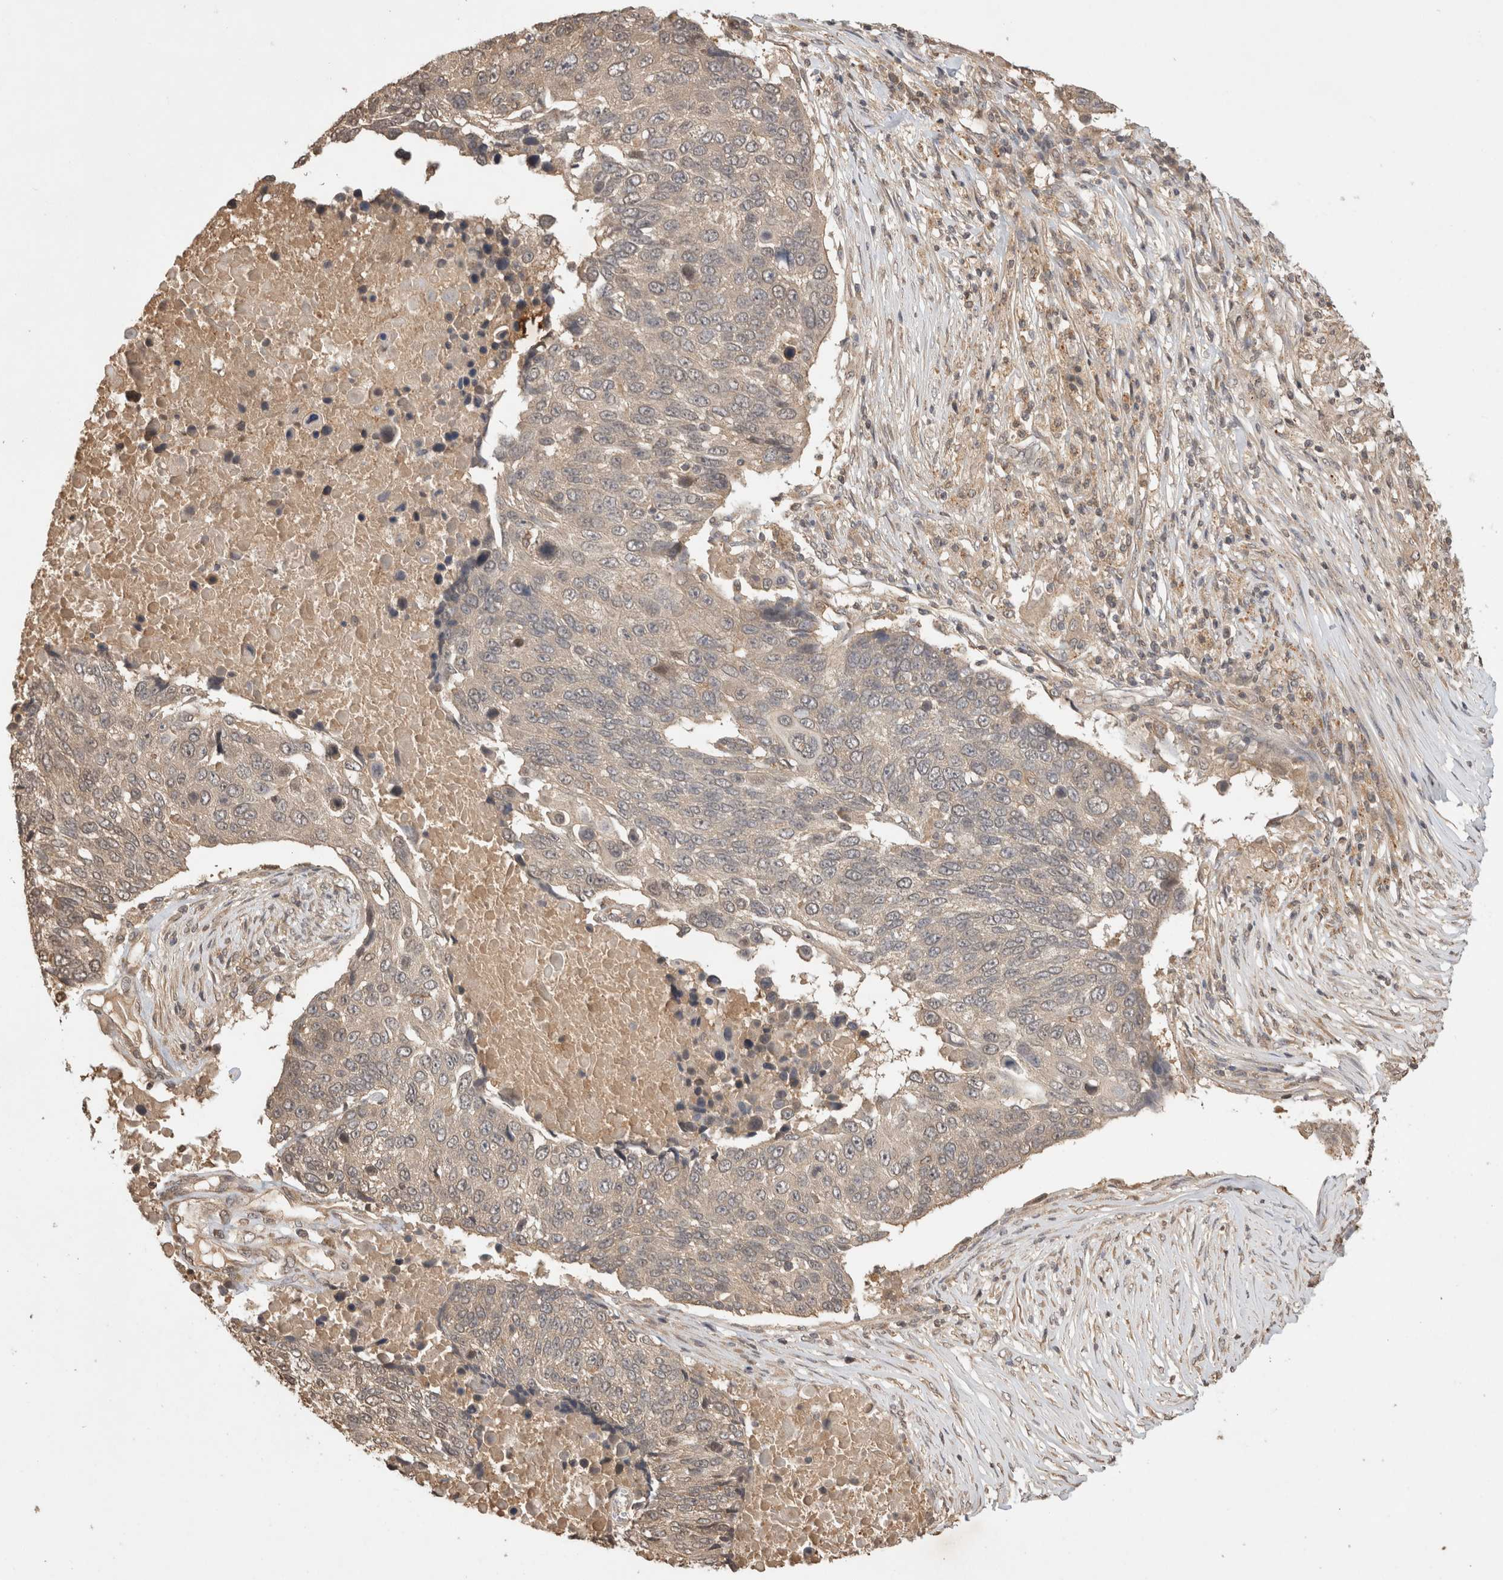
{"staining": {"intensity": "negative", "quantity": "none", "location": "none"}, "tissue": "lung cancer", "cell_type": "Tumor cells", "image_type": "cancer", "snomed": [{"axis": "morphology", "description": "Squamous cell carcinoma, NOS"}, {"axis": "topography", "description": "Lung"}], "caption": "Micrograph shows no protein staining in tumor cells of squamous cell carcinoma (lung) tissue.", "gene": "PRMT3", "patient": {"sex": "male", "age": 66}}